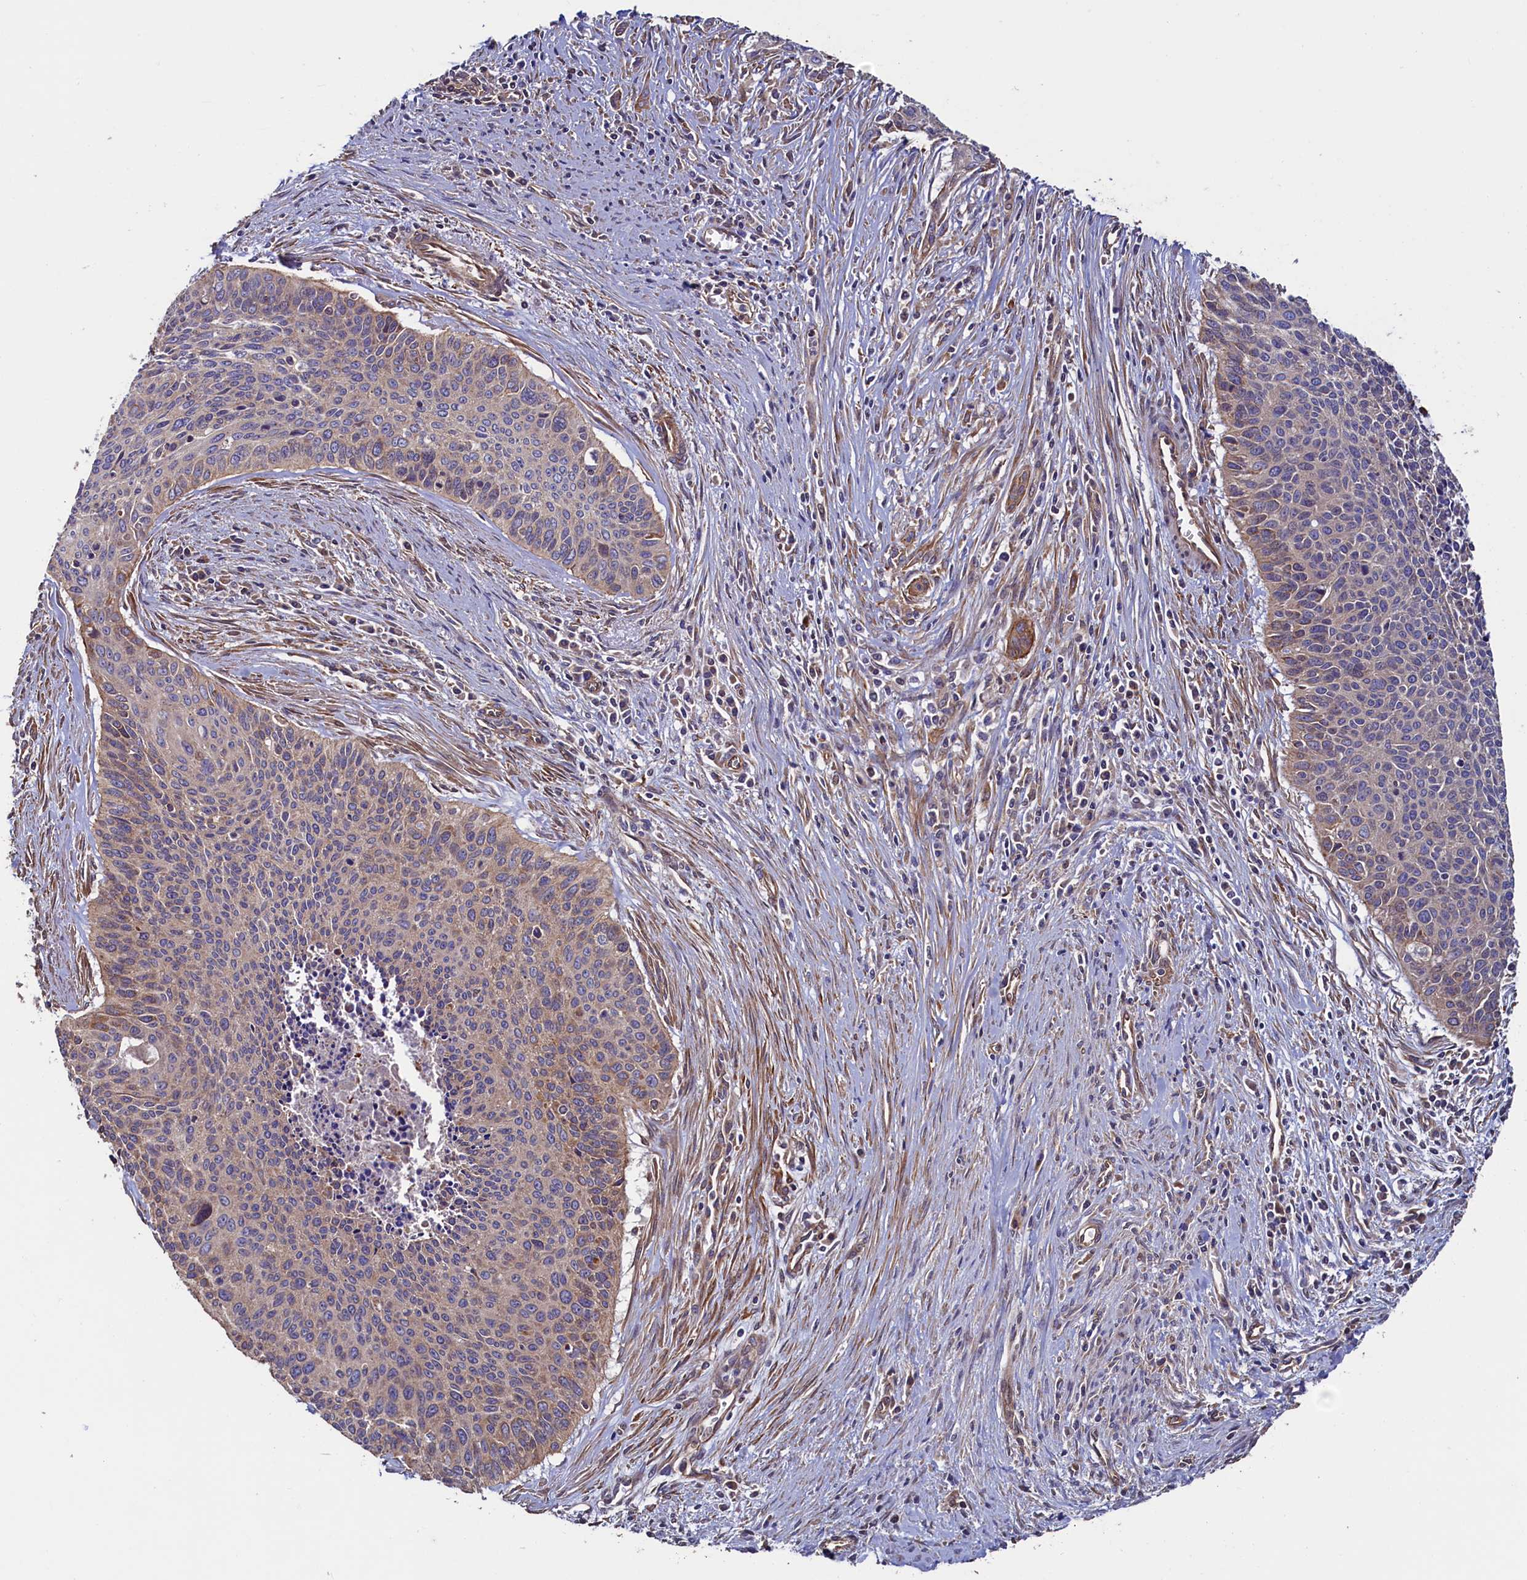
{"staining": {"intensity": "negative", "quantity": "none", "location": "none"}, "tissue": "cervical cancer", "cell_type": "Tumor cells", "image_type": "cancer", "snomed": [{"axis": "morphology", "description": "Squamous cell carcinoma, NOS"}, {"axis": "topography", "description": "Cervix"}], "caption": "Immunohistochemical staining of human cervical cancer (squamous cell carcinoma) reveals no significant positivity in tumor cells. (DAB (3,3'-diaminobenzidine) IHC with hematoxylin counter stain).", "gene": "ATXN2L", "patient": {"sex": "female", "age": 55}}